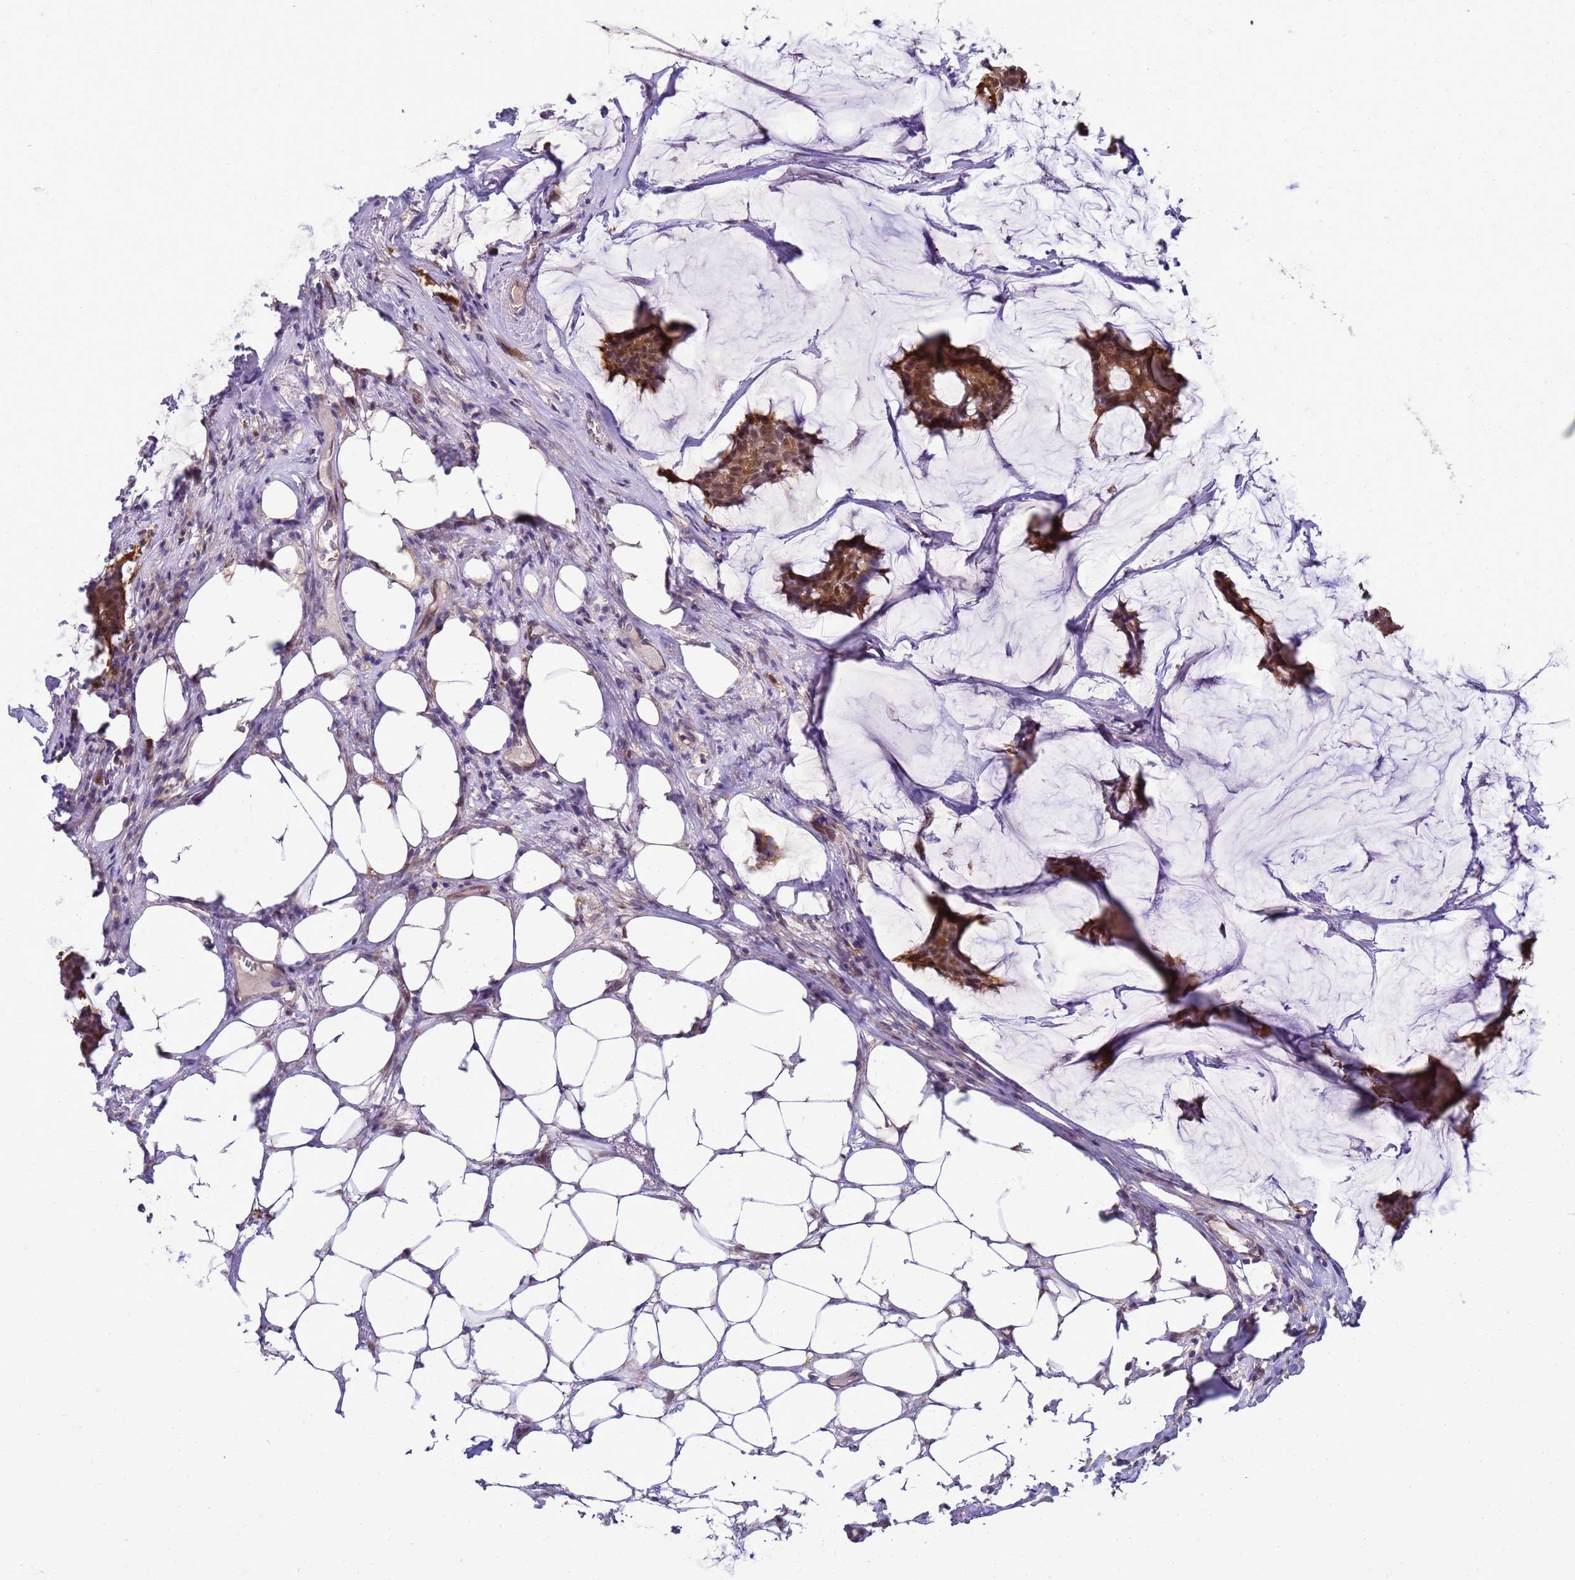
{"staining": {"intensity": "moderate", "quantity": ">75%", "location": "cytoplasmic/membranous,nuclear"}, "tissue": "breast cancer", "cell_type": "Tumor cells", "image_type": "cancer", "snomed": [{"axis": "morphology", "description": "Duct carcinoma"}, {"axis": "topography", "description": "Breast"}], "caption": "This image demonstrates immunohistochemistry (IHC) staining of invasive ductal carcinoma (breast), with medium moderate cytoplasmic/membranous and nuclear staining in about >75% of tumor cells.", "gene": "DDI2", "patient": {"sex": "female", "age": 93}}